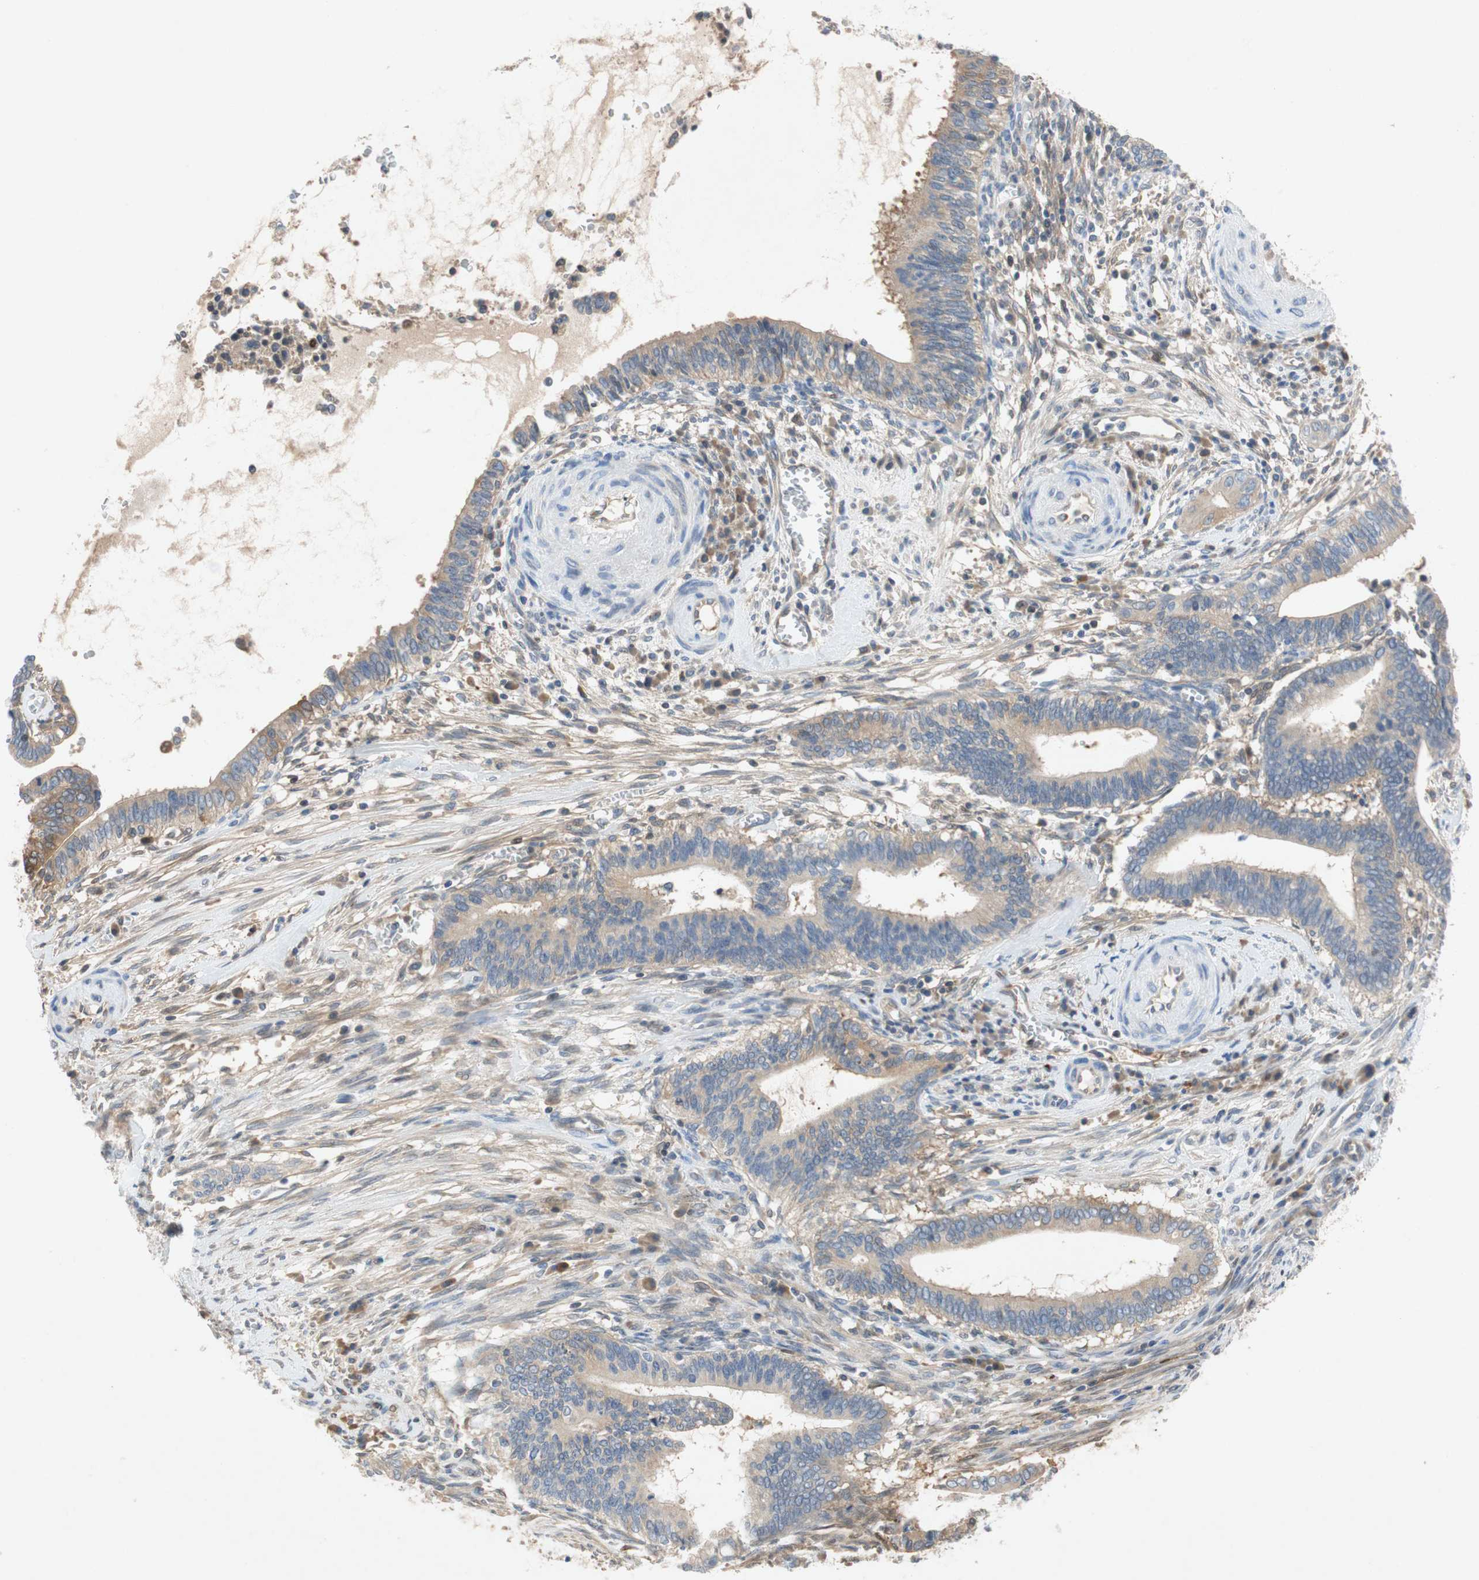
{"staining": {"intensity": "weak", "quantity": "<25%", "location": "cytoplasmic/membranous"}, "tissue": "cervical cancer", "cell_type": "Tumor cells", "image_type": "cancer", "snomed": [{"axis": "morphology", "description": "Adenocarcinoma, NOS"}, {"axis": "topography", "description": "Cervix"}], "caption": "Tumor cells show no significant protein positivity in cervical cancer (adenocarcinoma). The staining is performed using DAB brown chromogen with nuclei counter-stained in using hematoxylin.", "gene": "RELB", "patient": {"sex": "female", "age": 44}}